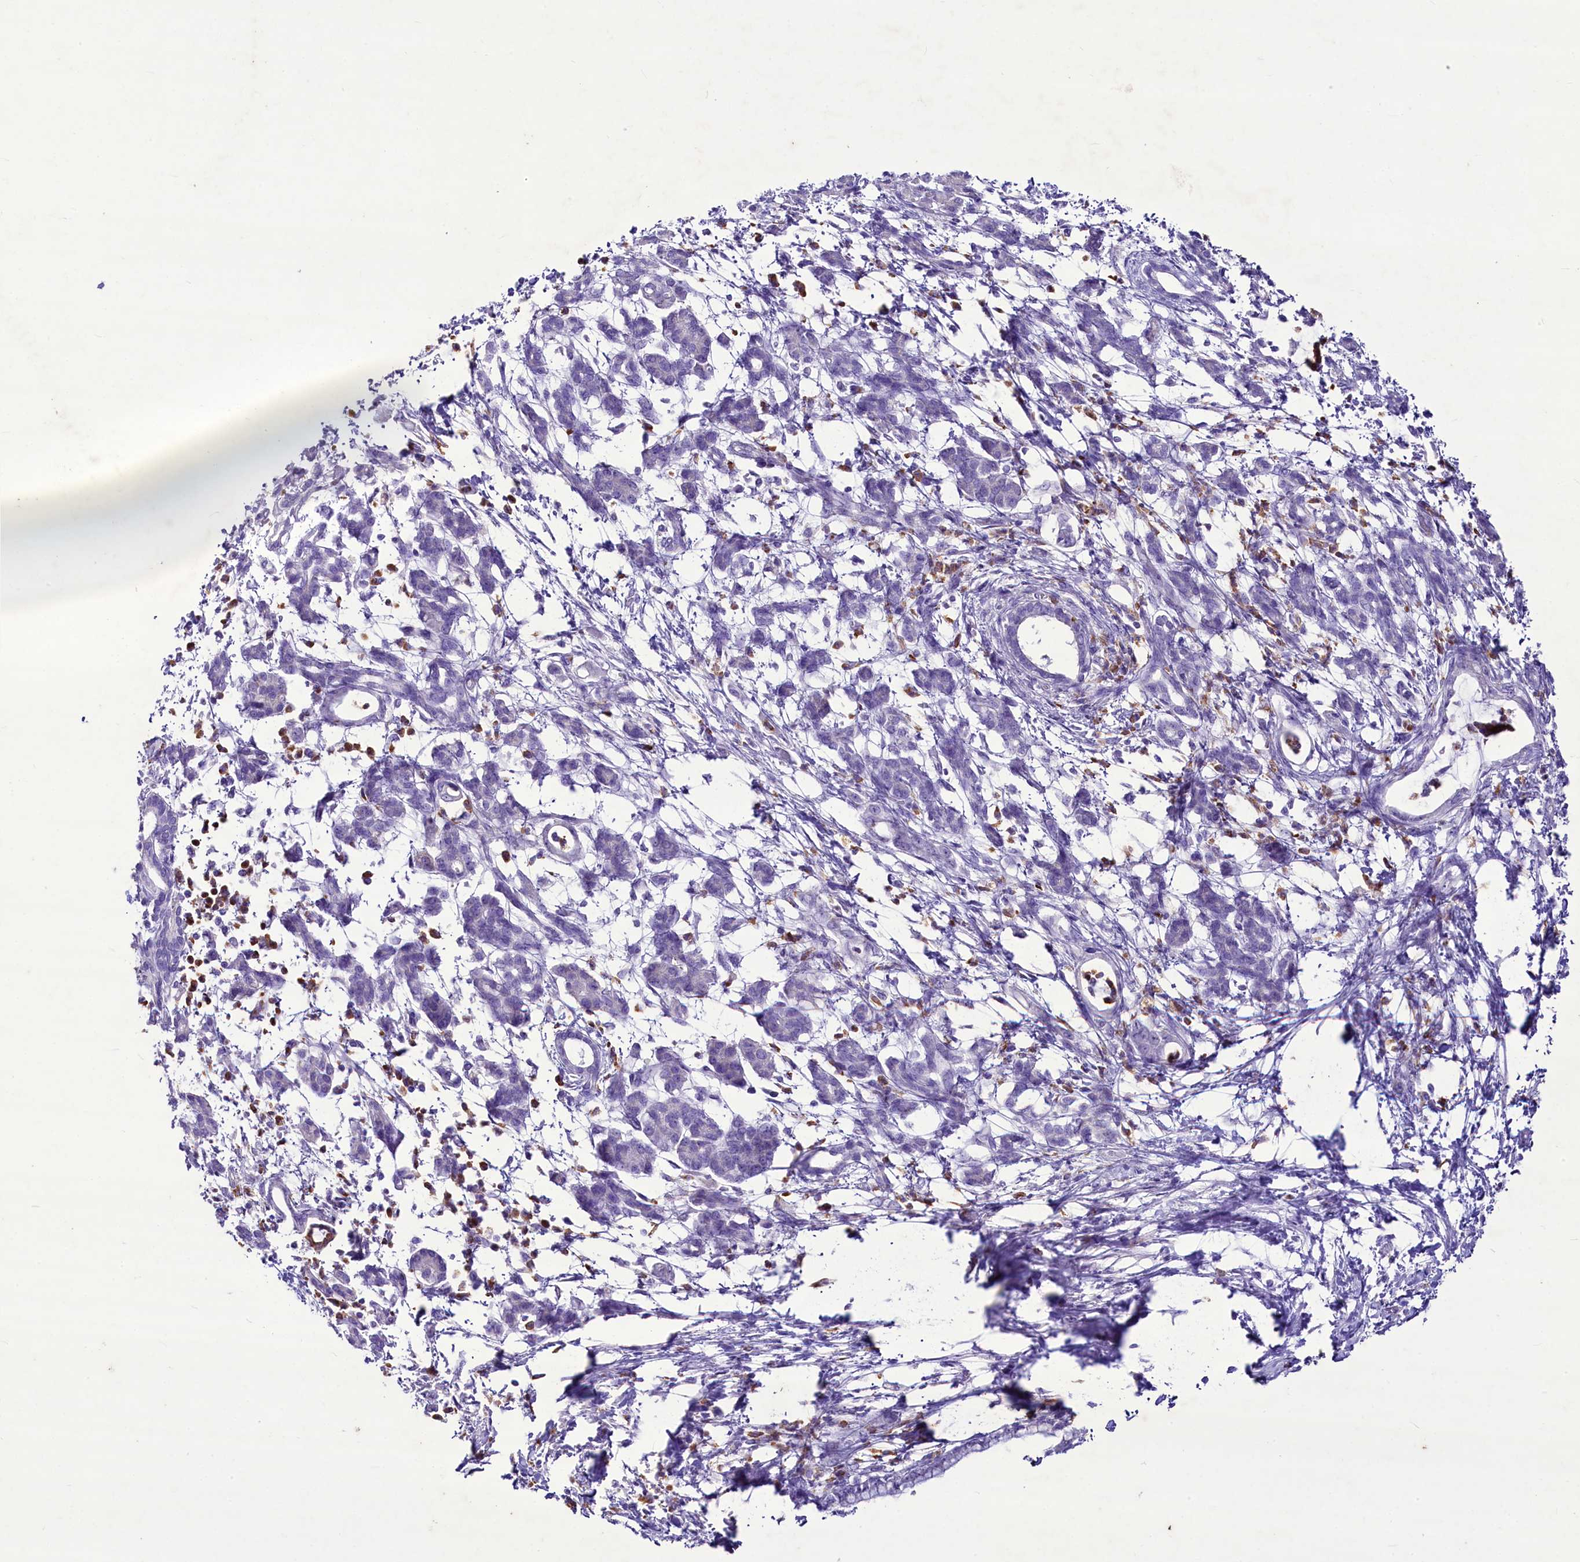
{"staining": {"intensity": "negative", "quantity": "none", "location": "none"}, "tissue": "pancreatic cancer", "cell_type": "Tumor cells", "image_type": "cancer", "snomed": [{"axis": "morphology", "description": "Adenocarcinoma, NOS"}, {"axis": "topography", "description": "Pancreas"}], "caption": "High power microscopy image of an immunohistochemistry photomicrograph of pancreatic cancer, revealing no significant staining in tumor cells.", "gene": "FAM209B", "patient": {"sex": "female", "age": 55}}